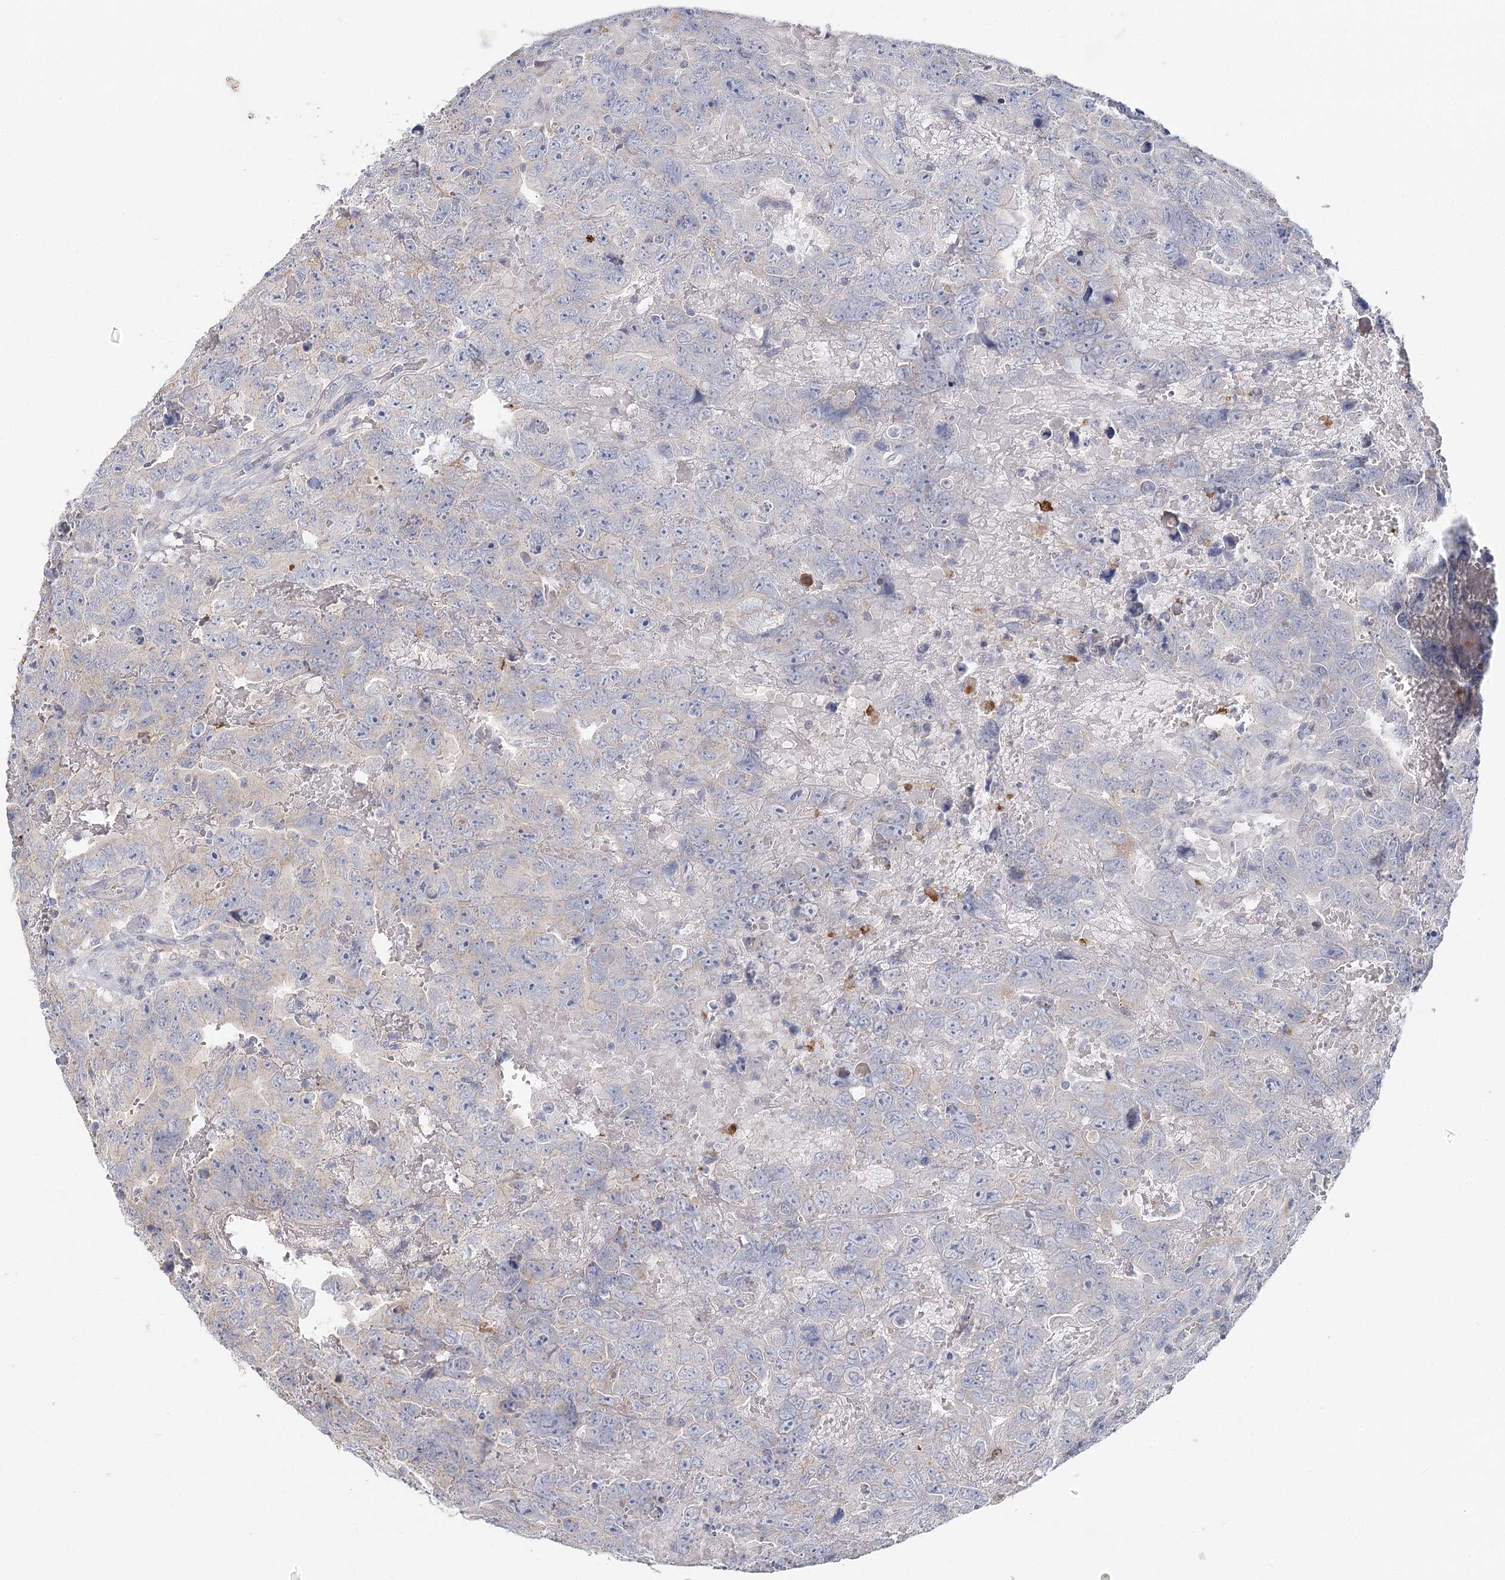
{"staining": {"intensity": "negative", "quantity": "none", "location": "none"}, "tissue": "testis cancer", "cell_type": "Tumor cells", "image_type": "cancer", "snomed": [{"axis": "morphology", "description": "Carcinoma, Embryonal, NOS"}, {"axis": "topography", "description": "Testis"}], "caption": "IHC of human testis embryonal carcinoma displays no staining in tumor cells. (DAB immunohistochemistry with hematoxylin counter stain).", "gene": "ARHGAP44", "patient": {"sex": "male", "age": 45}}